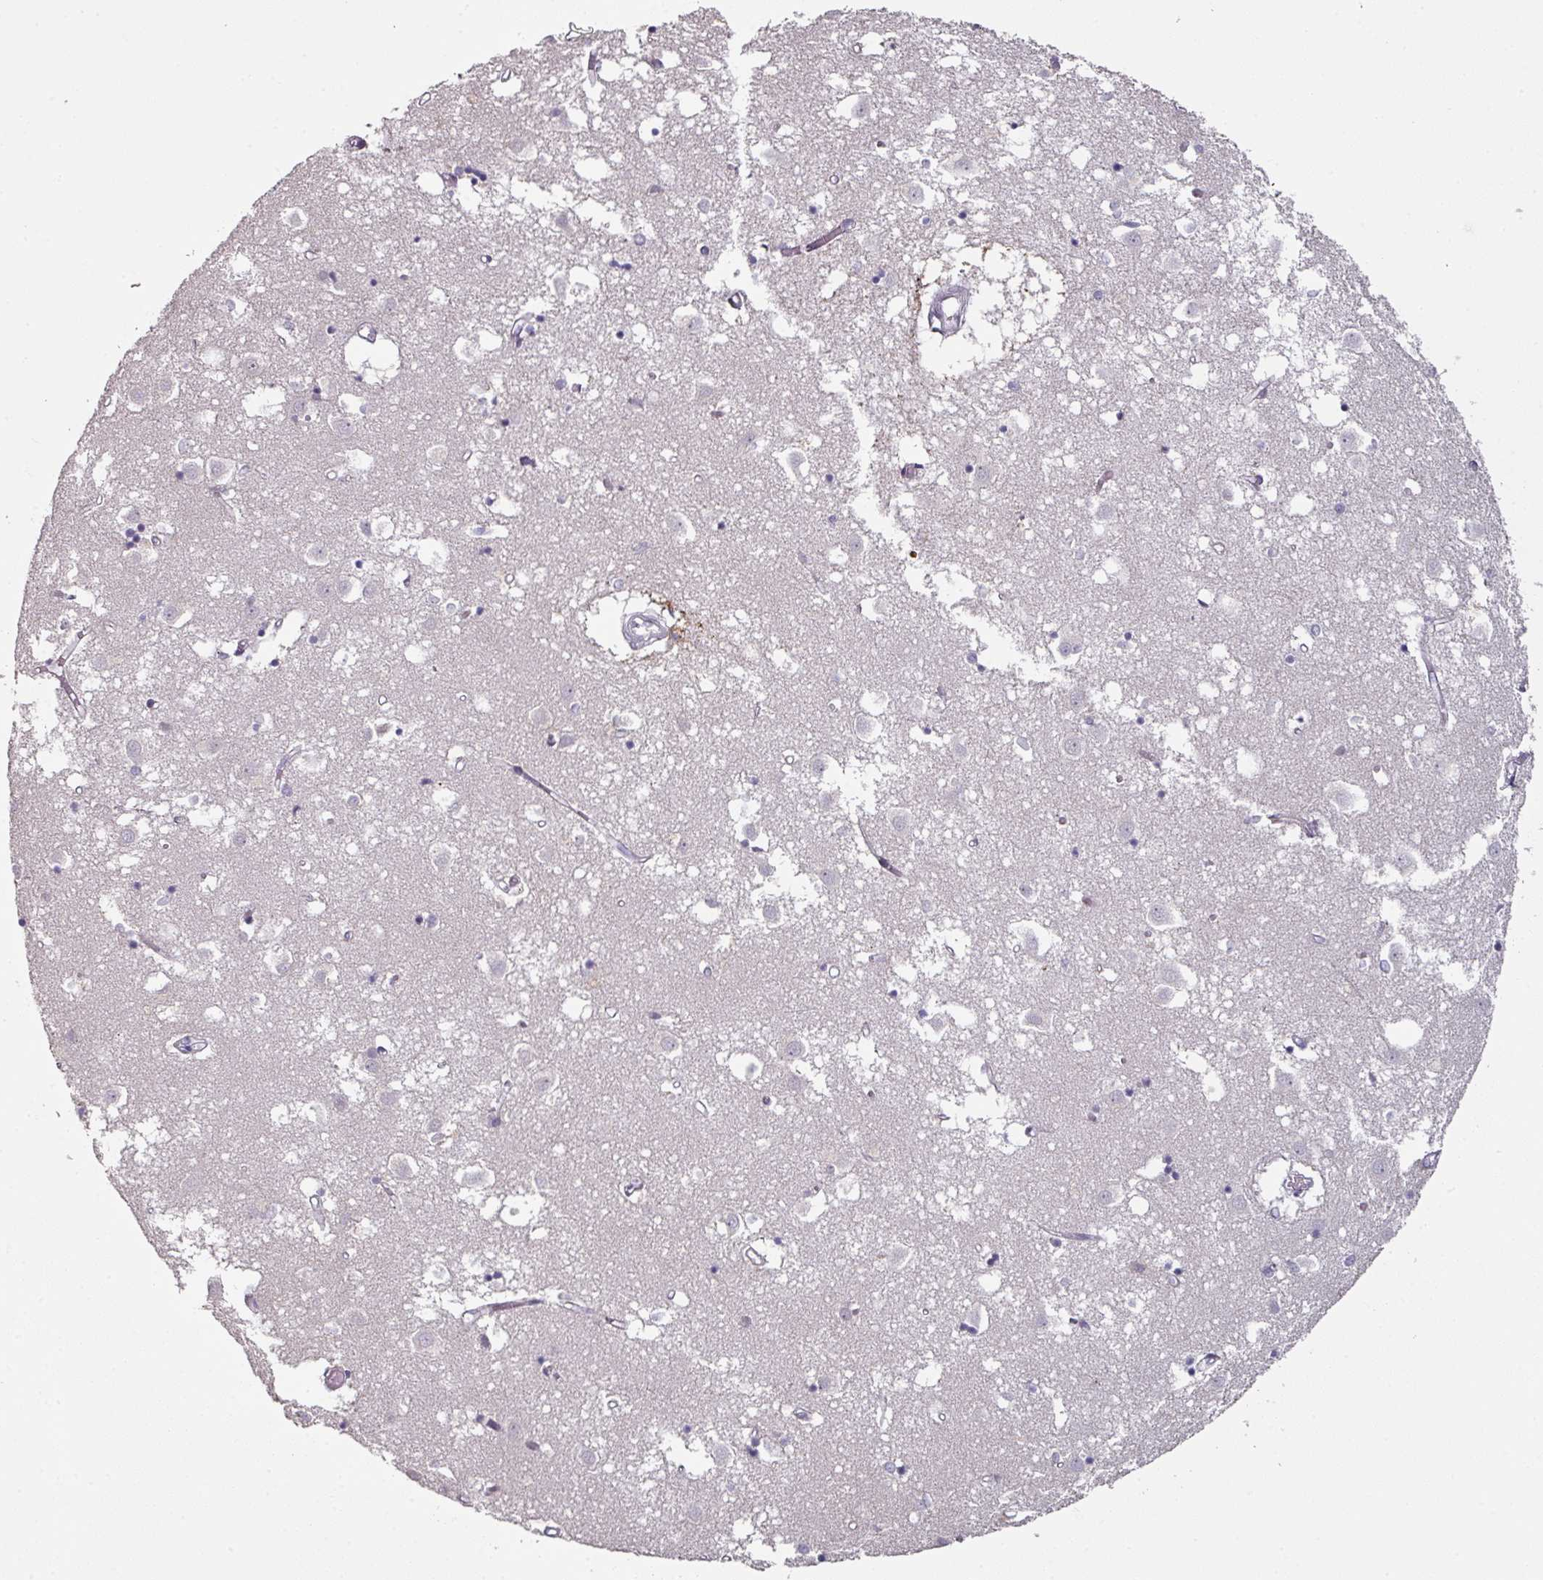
{"staining": {"intensity": "negative", "quantity": "none", "location": "none"}, "tissue": "caudate", "cell_type": "Glial cells", "image_type": "normal", "snomed": [{"axis": "morphology", "description": "Normal tissue, NOS"}, {"axis": "topography", "description": "Lateral ventricle wall"}], "caption": "High magnification brightfield microscopy of benign caudate stained with DAB (3,3'-diaminobenzidine) (brown) and counterstained with hematoxylin (blue): glial cells show no significant staining.", "gene": "ELK1", "patient": {"sex": "male", "age": 70}}